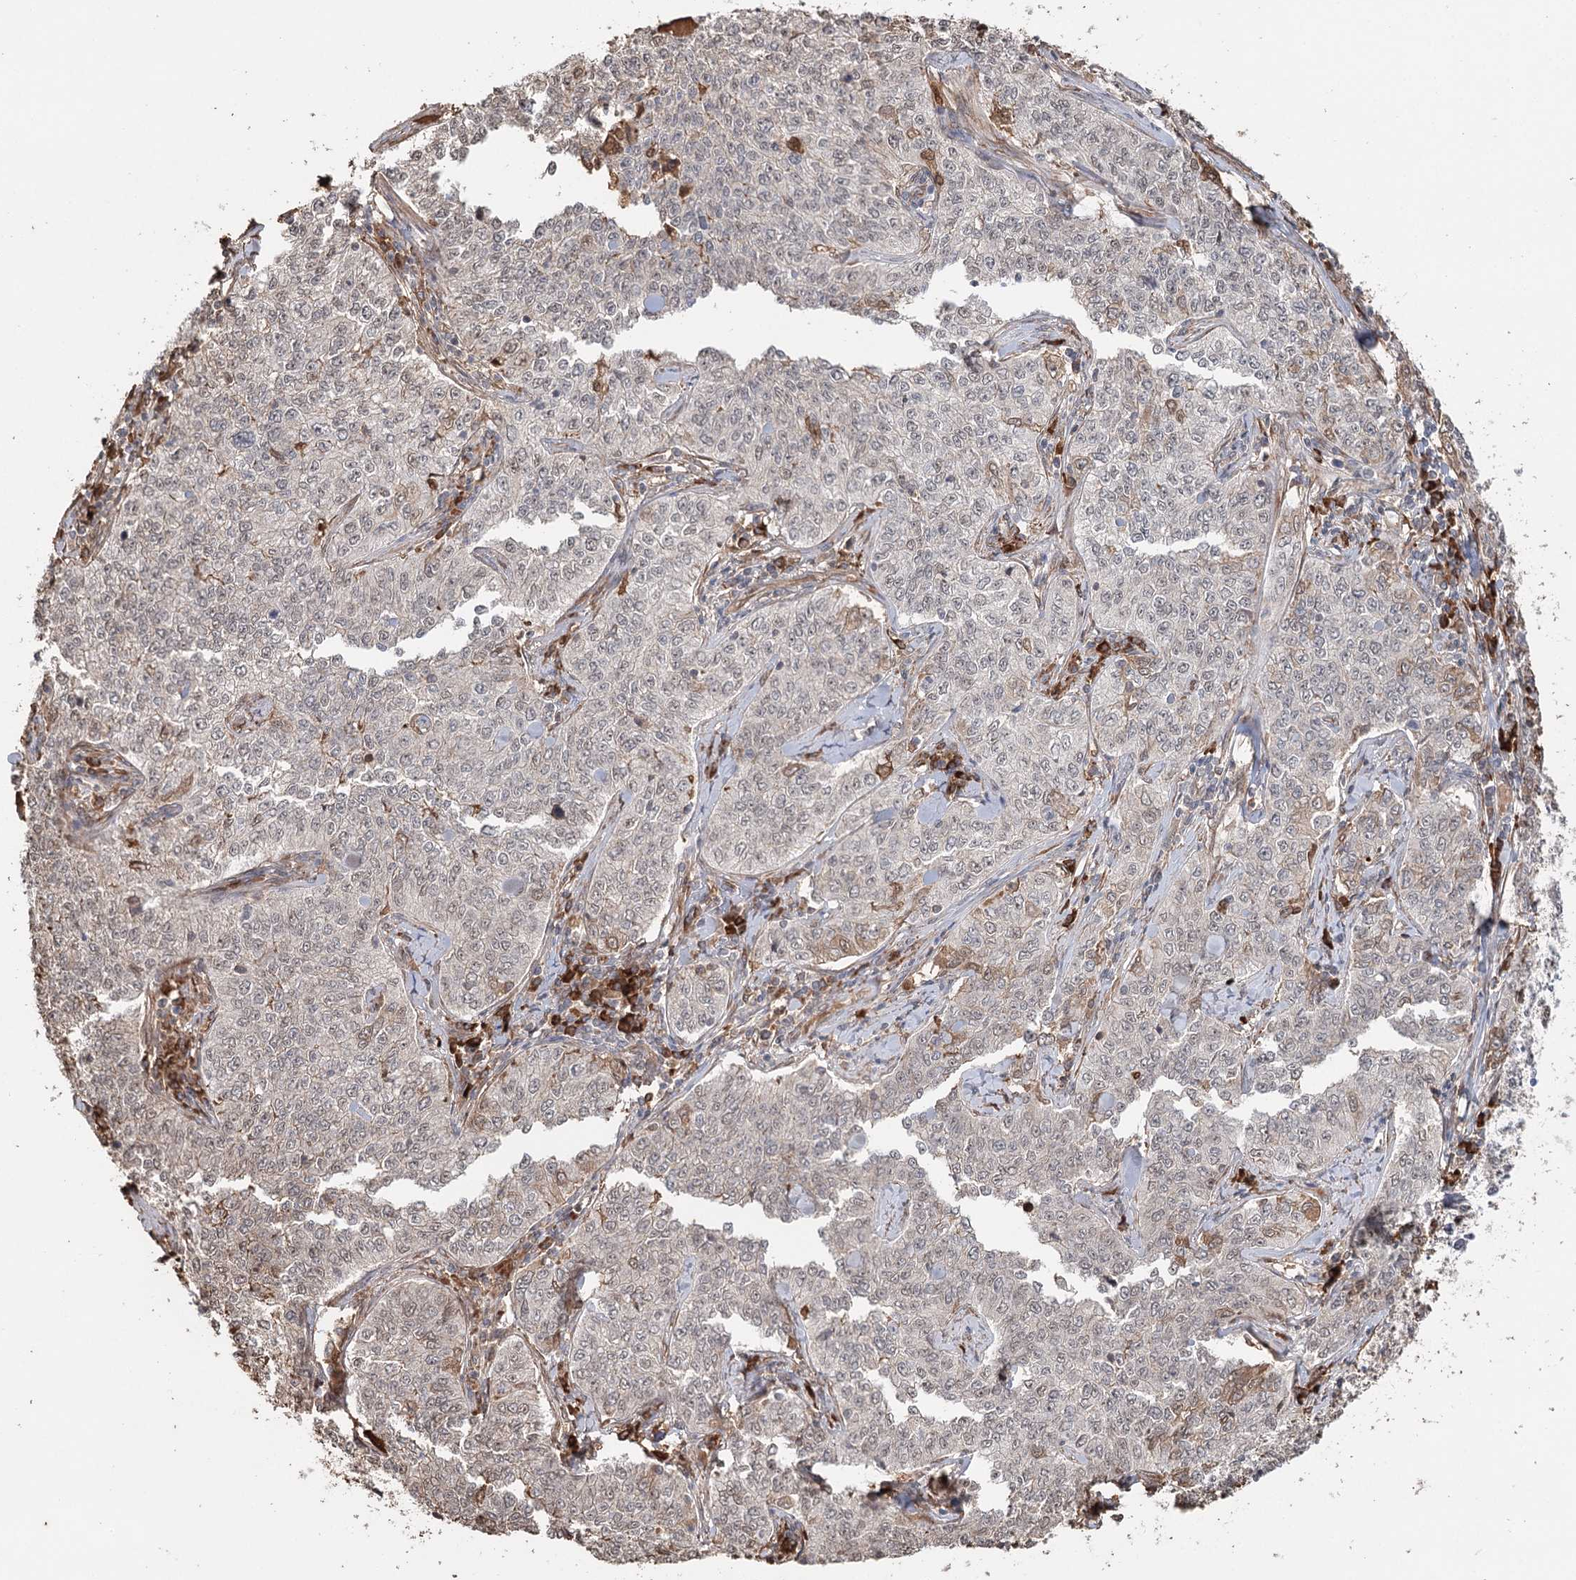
{"staining": {"intensity": "weak", "quantity": "25%-75%", "location": "nuclear"}, "tissue": "cervical cancer", "cell_type": "Tumor cells", "image_type": "cancer", "snomed": [{"axis": "morphology", "description": "Squamous cell carcinoma, NOS"}, {"axis": "topography", "description": "Cervix"}], "caption": "This micrograph exhibits immunohistochemistry staining of human squamous cell carcinoma (cervical), with low weak nuclear staining in approximately 25%-75% of tumor cells.", "gene": "SYVN1", "patient": {"sex": "female", "age": 35}}